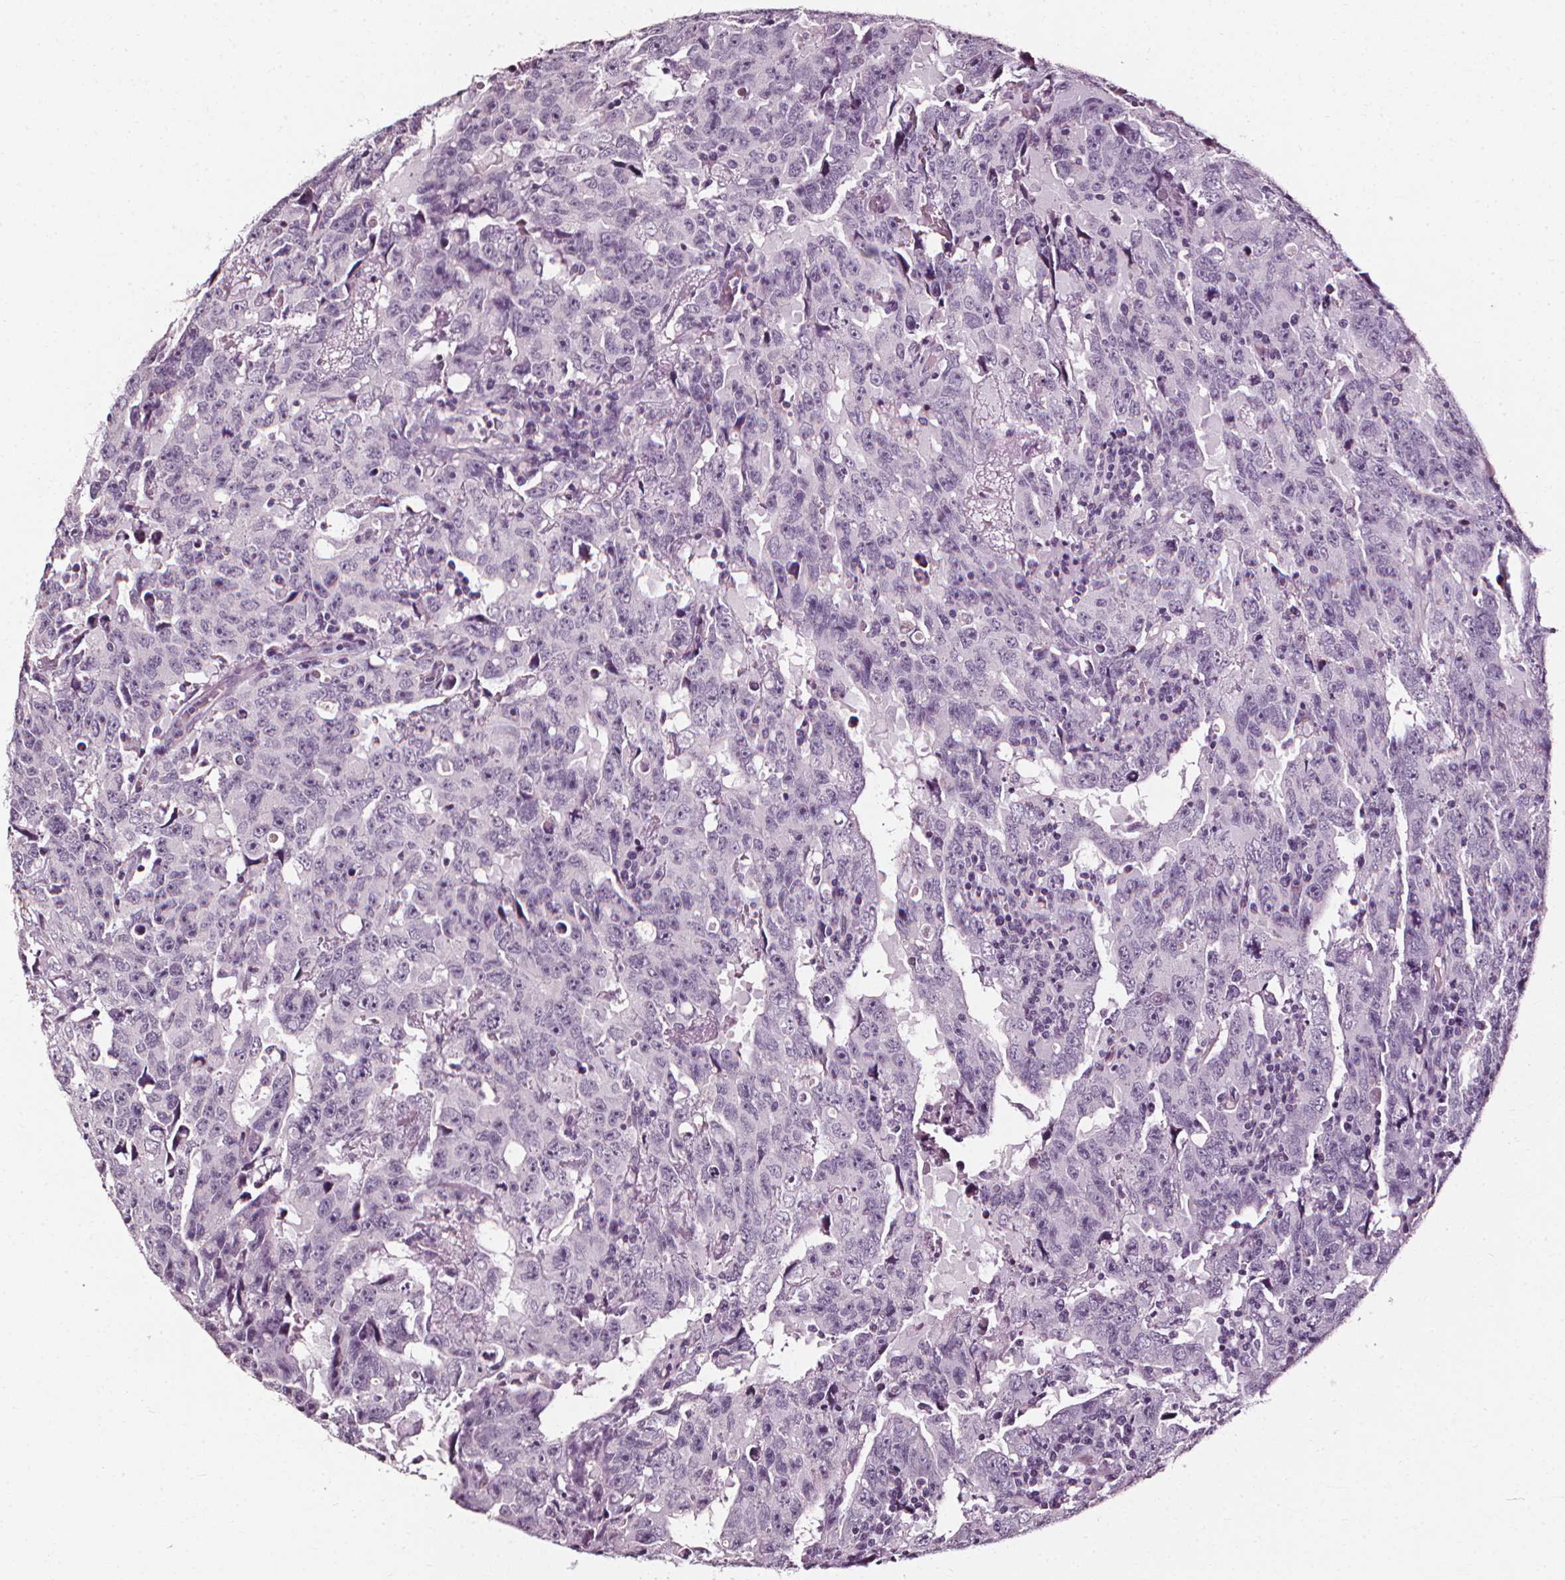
{"staining": {"intensity": "negative", "quantity": "none", "location": "none"}, "tissue": "testis cancer", "cell_type": "Tumor cells", "image_type": "cancer", "snomed": [{"axis": "morphology", "description": "Carcinoma, Embryonal, NOS"}, {"axis": "topography", "description": "Testis"}], "caption": "High magnification brightfield microscopy of testis cancer (embryonal carcinoma) stained with DAB (brown) and counterstained with hematoxylin (blue): tumor cells show no significant expression.", "gene": "DEFA5", "patient": {"sex": "male", "age": 24}}